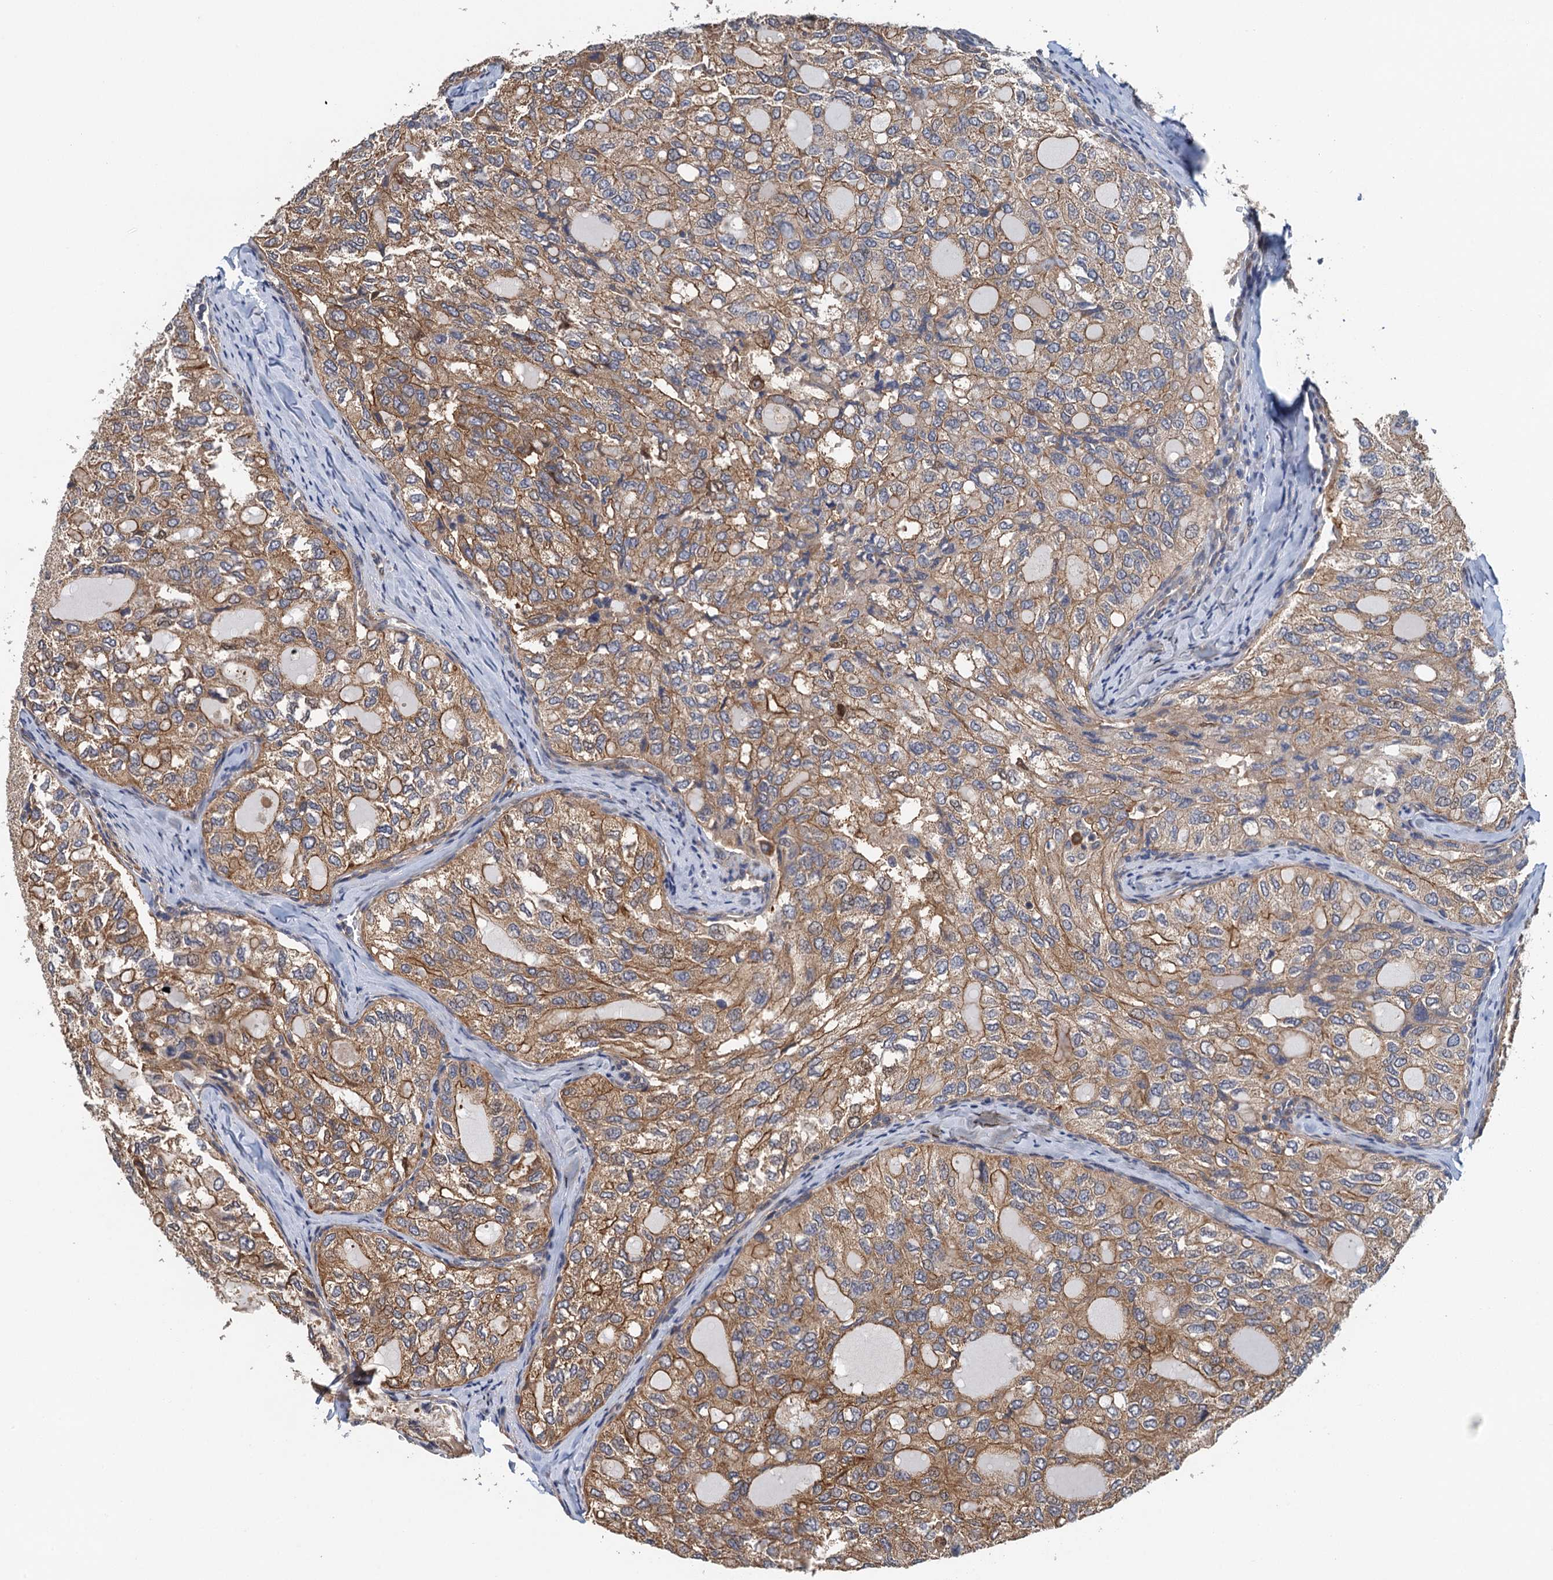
{"staining": {"intensity": "moderate", "quantity": ">75%", "location": "cytoplasmic/membranous"}, "tissue": "thyroid cancer", "cell_type": "Tumor cells", "image_type": "cancer", "snomed": [{"axis": "morphology", "description": "Follicular adenoma carcinoma, NOS"}, {"axis": "topography", "description": "Thyroid gland"}], "caption": "Thyroid cancer (follicular adenoma carcinoma) stained for a protein displays moderate cytoplasmic/membranous positivity in tumor cells.", "gene": "MEAK7", "patient": {"sex": "male", "age": 75}}